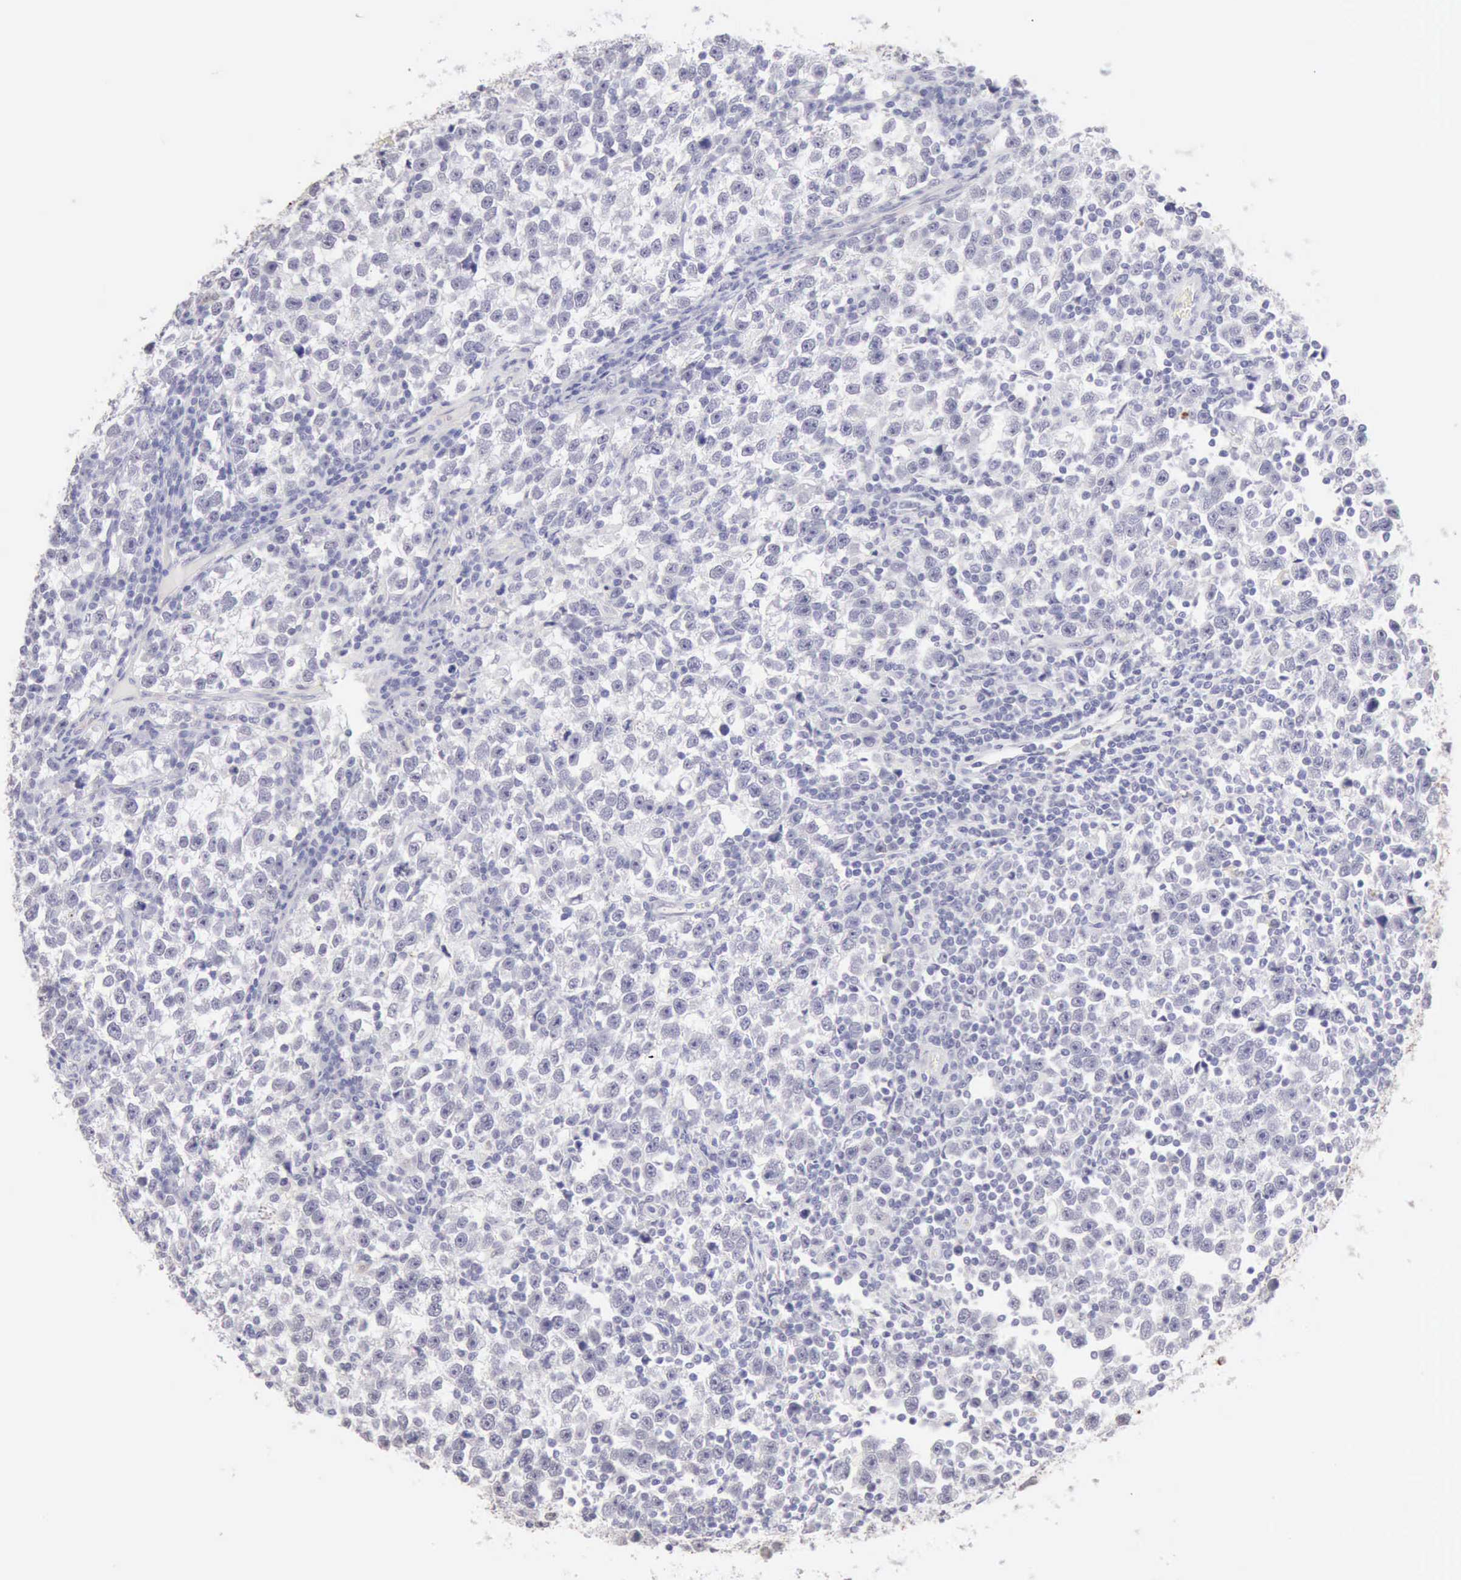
{"staining": {"intensity": "negative", "quantity": "none", "location": "none"}, "tissue": "testis cancer", "cell_type": "Tumor cells", "image_type": "cancer", "snomed": [{"axis": "morphology", "description": "Seminoma, NOS"}, {"axis": "topography", "description": "Testis"}], "caption": "There is no significant positivity in tumor cells of seminoma (testis).", "gene": "RNASE1", "patient": {"sex": "male", "age": 43}}